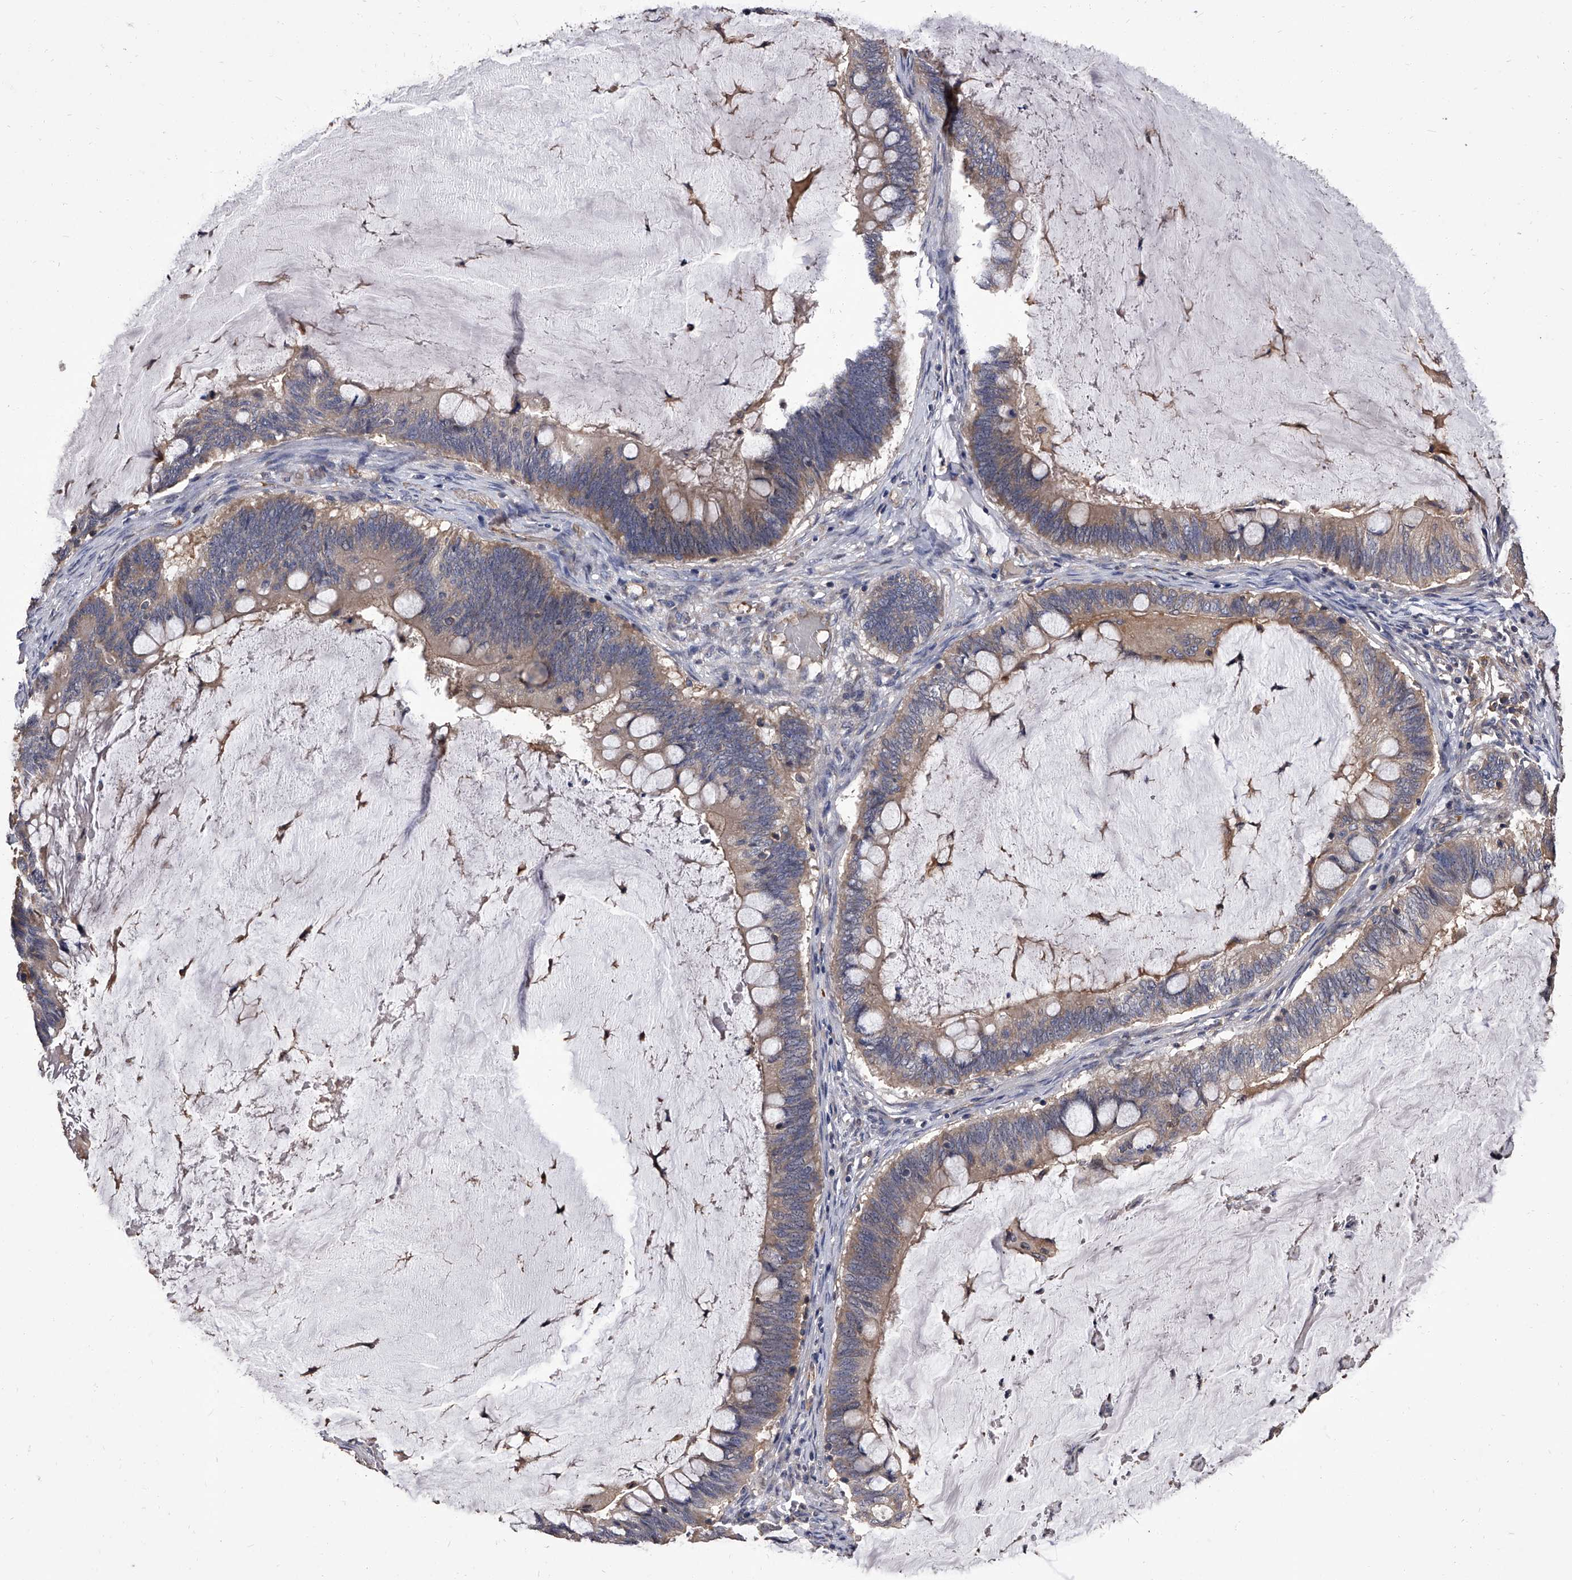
{"staining": {"intensity": "weak", "quantity": ">75%", "location": "cytoplasmic/membranous"}, "tissue": "ovarian cancer", "cell_type": "Tumor cells", "image_type": "cancer", "snomed": [{"axis": "morphology", "description": "Cystadenocarcinoma, mucinous, NOS"}, {"axis": "topography", "description": "Ovary"}], "caption": "Immunohistochemical staining of human ovarian mucinous cystadenocarcinoma reveals low levels of weak cytoplasmic/membranous protein expression in approximately >75% of tumor cells.", "gene": "STK36", "patient": {"sex": "female", "age": 61}}